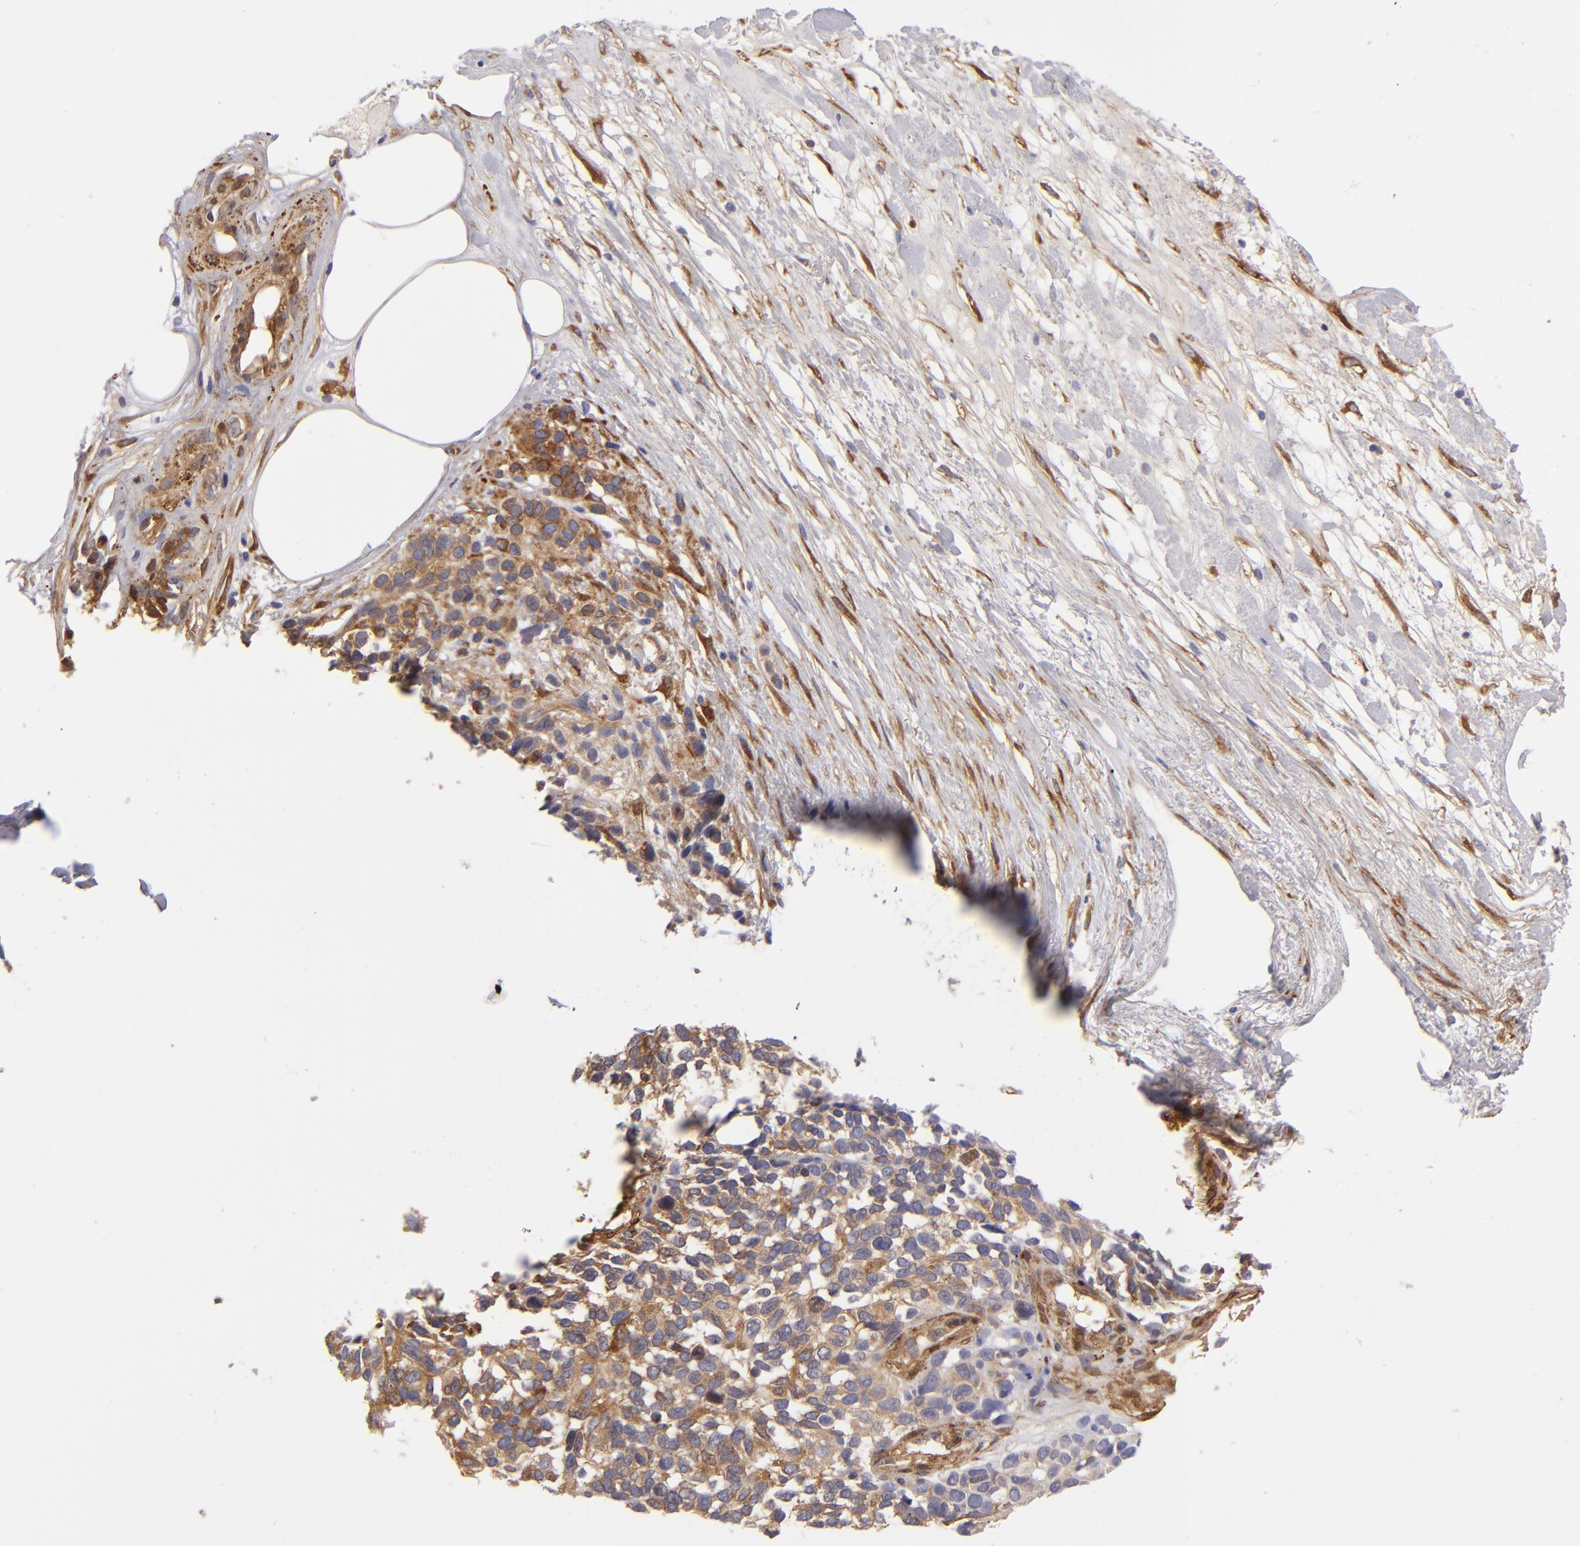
{"staining": {"intensity": "weak", "quantity": ">75%", "location": "cytoplasmic/membranous"}, "tissue": "melanoma", "cell_type": "Tumor cells", "image_type": "cancer", "snomed": [{"axis": "morphology", "description": "Malignant melanoma, NOS"}, {"axis": "topography", "description": "Skin"}], "caption": "Immunohistochemical staining of human malignant melanoma exhibits low levels of weak cytoplasmic/membranous protein staining in about >75% of tumor cells.", "gene": "VCL", "patient": {"sex": "female", "age": 85}}